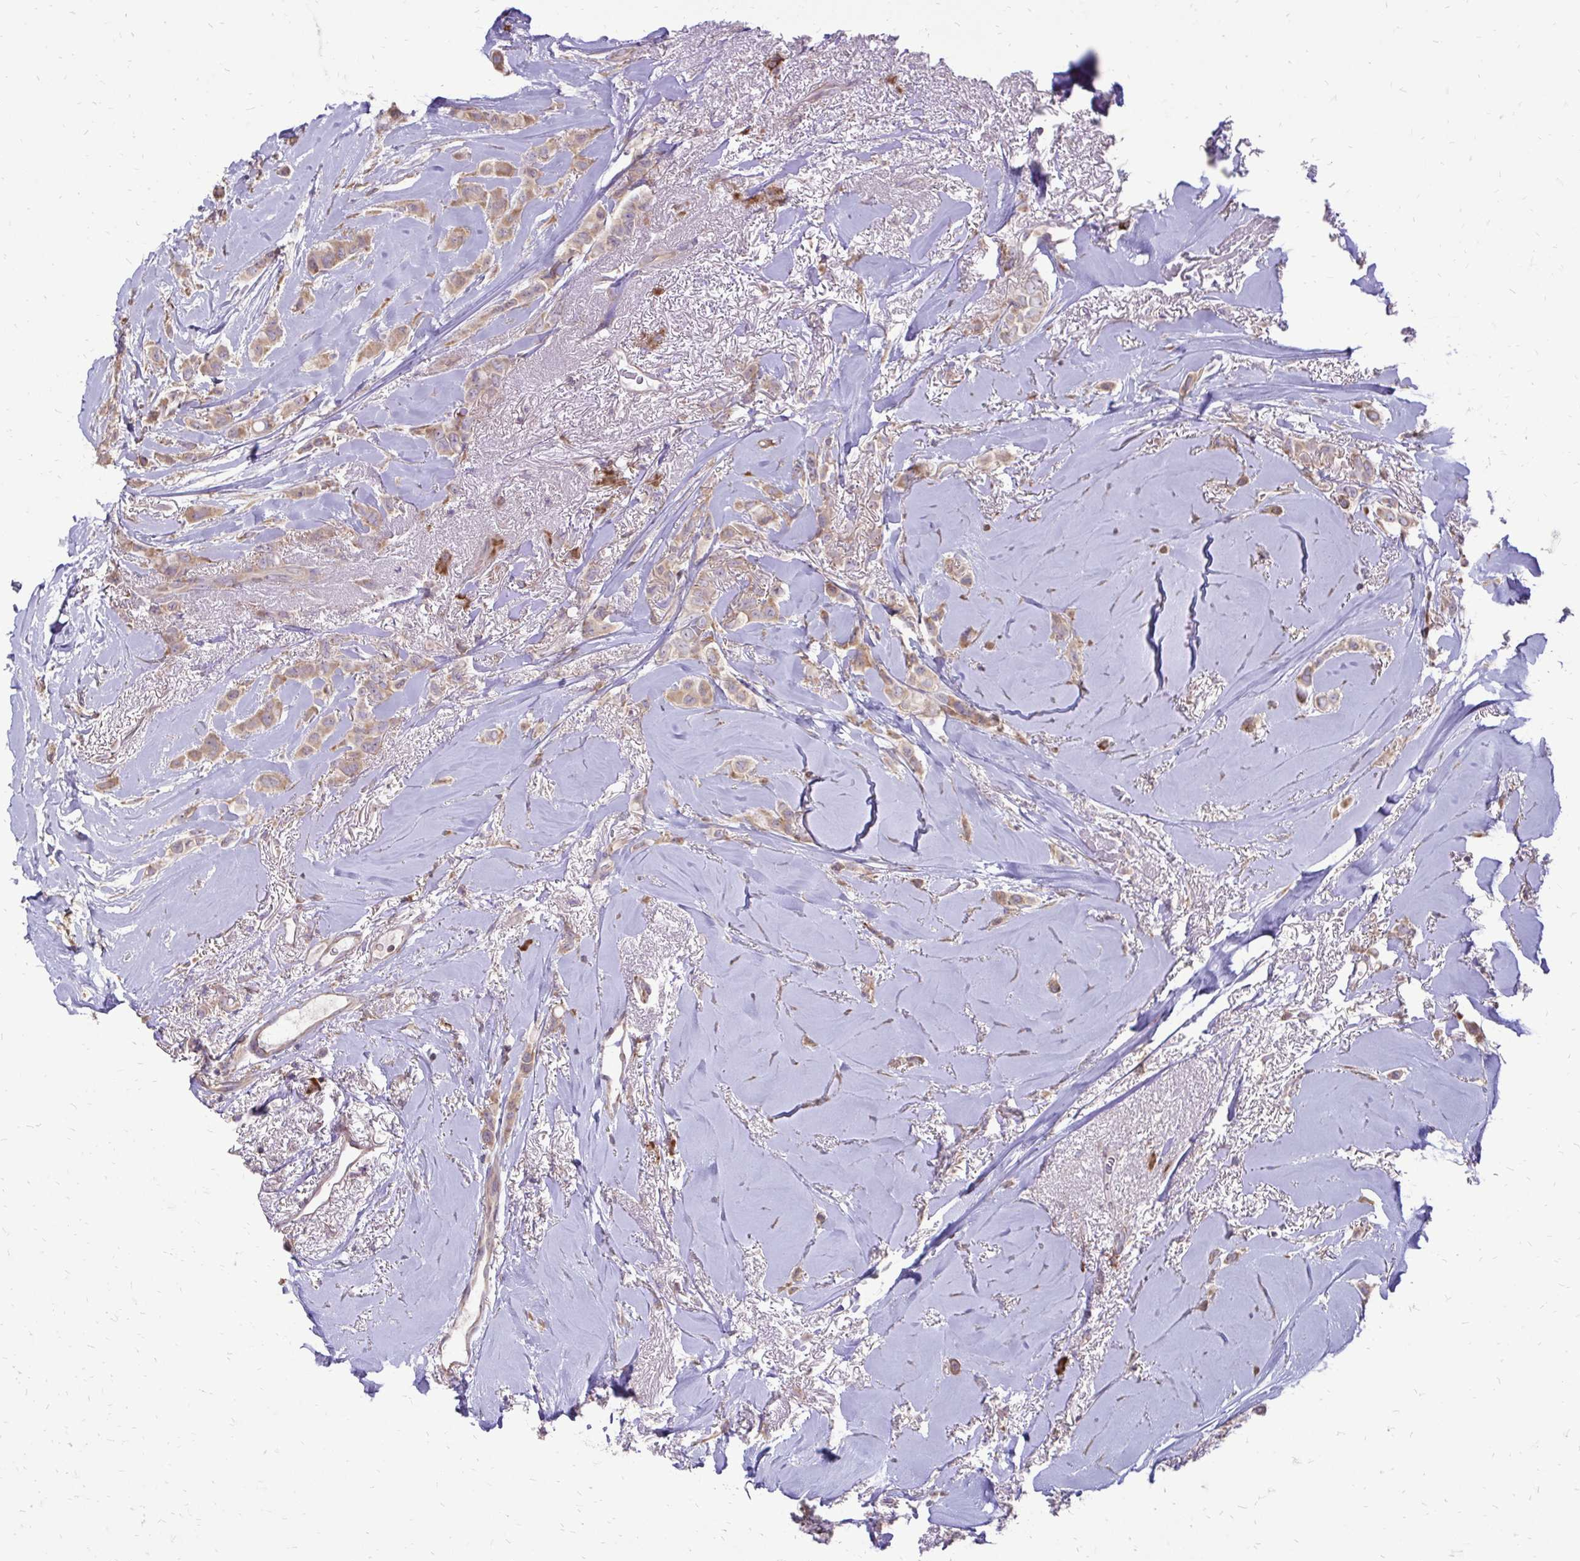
{"staining": {"intensity": "moderate", "quantity": ">75%", "location": "cytoplasmic/membranous"}, "tissue": "breast cancer", "cell_type": "Tumor cells", "image_type": "cancer", "snomed": [{"axis": "morphology", "description": "Lobular carcinoma"}, {"axis": "topography", "description": "Breast"}], "caption": "Immunohistochemistry (IHC) photomicrograph of neoplastic tissue: human breast lobular carcinoma stained using immunohistochemistry (IHC) reveals medium levels of moderate protein expression localized specifically in the cytoplasmic/membranous of tumor cells, appearing as a cytoplasmic/membranous brown color.", "gene": "RPS3", "patient": {"sex": "female", "age": 66}}